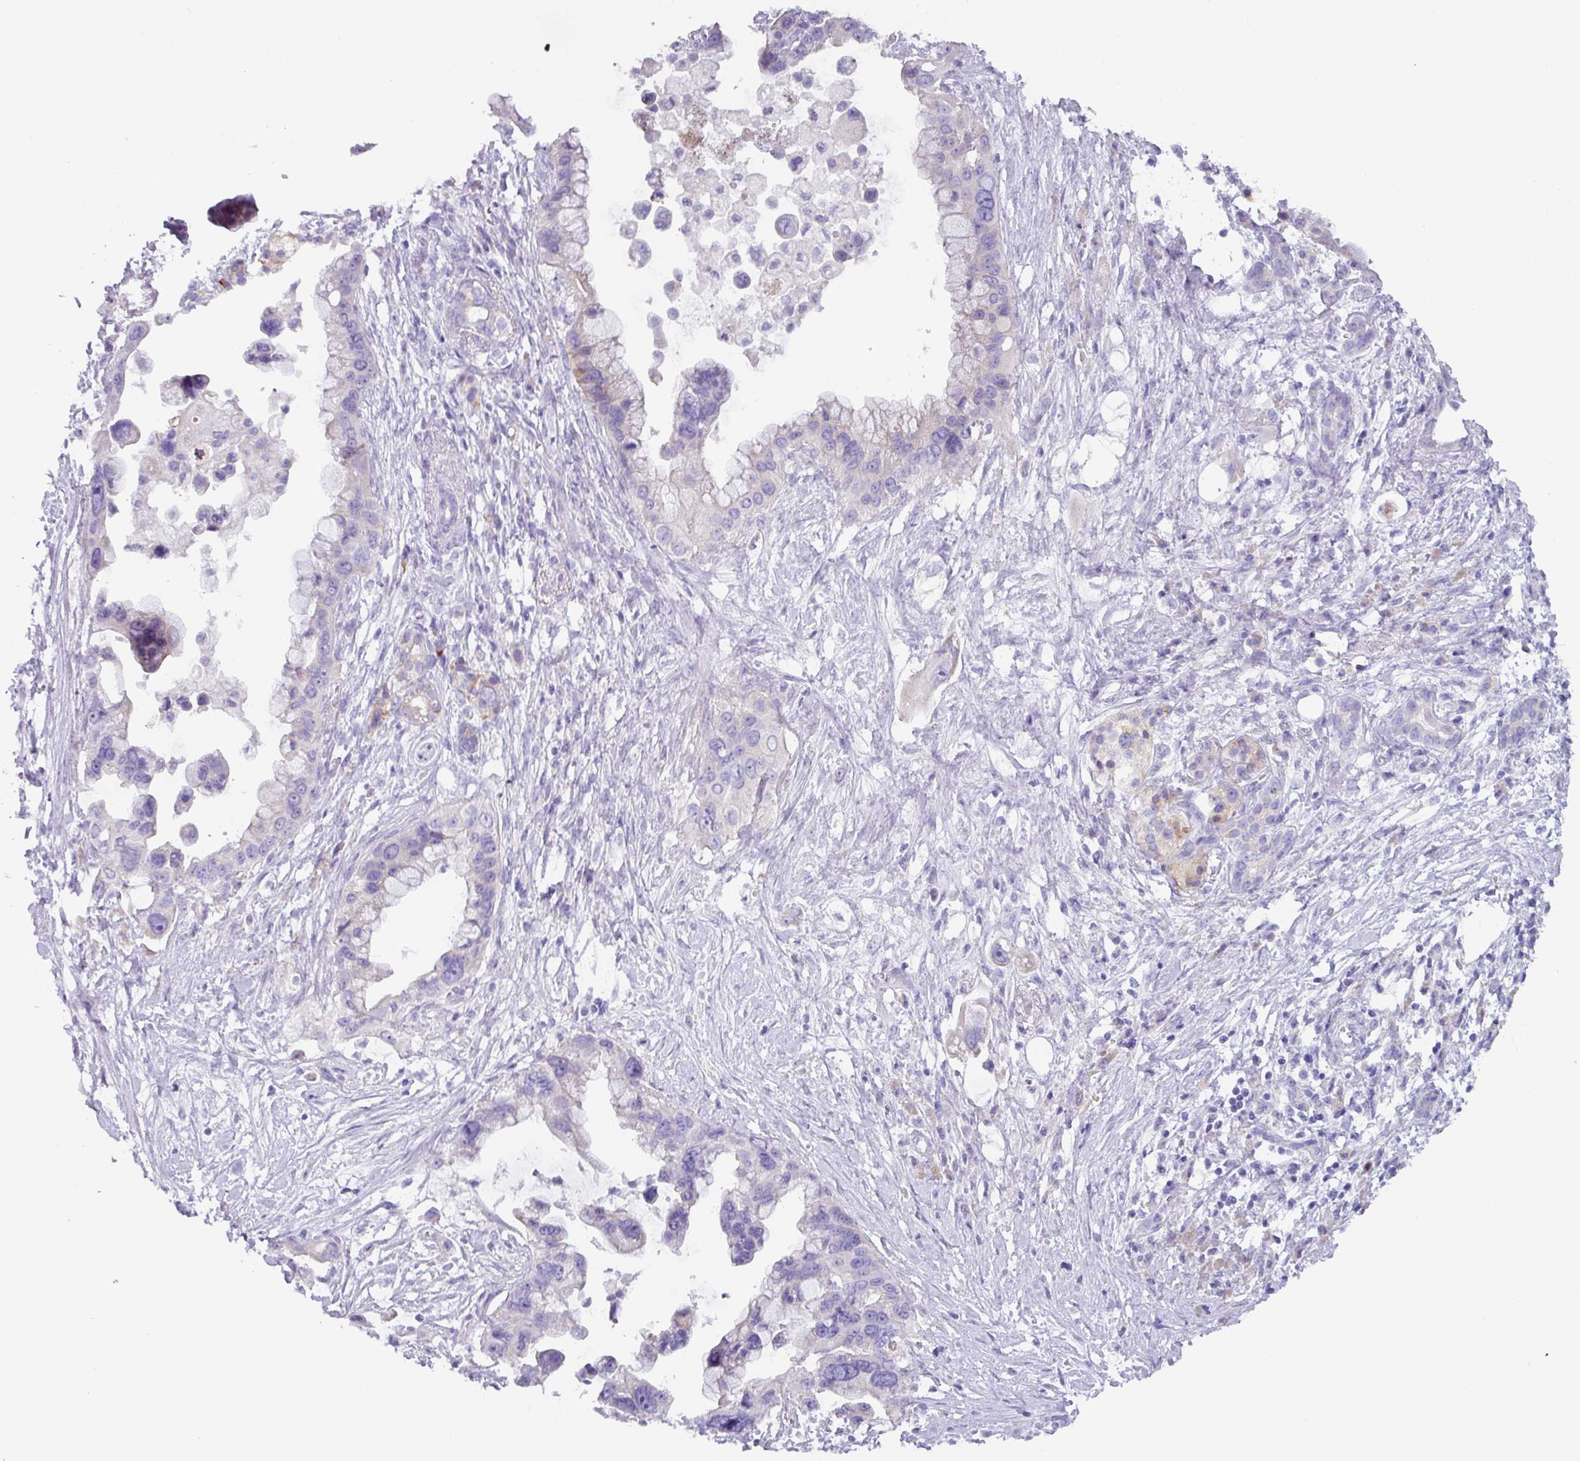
{"staining": {"intensity": "negative", "quantity": "none", "location": "none"}, "tissue": "pancreatic cancer", "cell_type": "Tumor cells", "image_type": "cancer", "snomed": [{"axis": "morphology", "description": "Adenocarcinoma, NOS"}, {"axis": "topography", "description": "Pancreas"}], "caption": "This is an immunohistochemistry micrograph of adenocarcinoma (pancreatic). There is no expression in tumor cells.", "gene": "RGS16", "patient": {"sex": "female", "age": 83}}